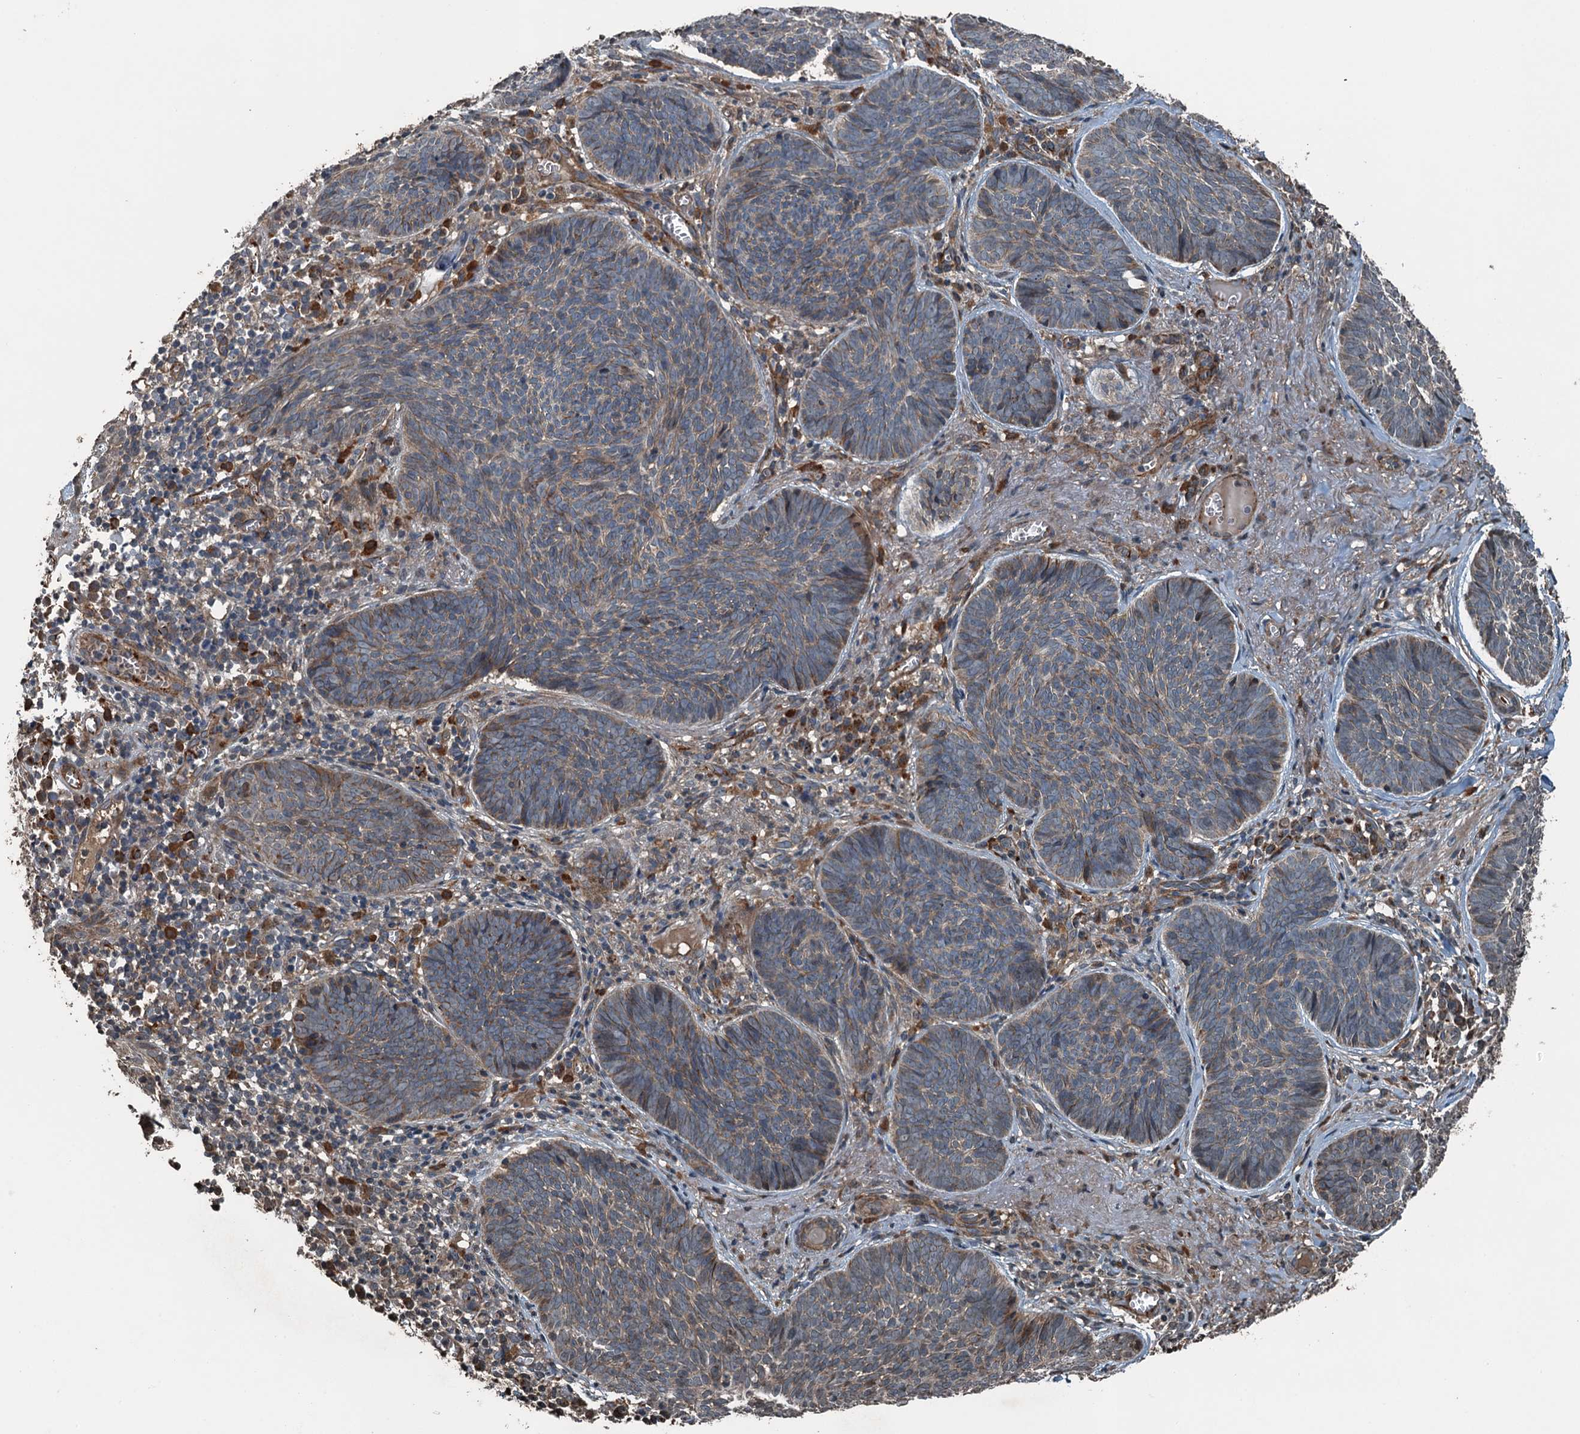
{"staining": {"intensity": "weak", "quantity": "<25%", "location": "cytoplasmic/membranous"}, "tissue": "skin cancer", "cell_type": "Tumor cells", "image_type": "cancer", "snomed": [{"axis": "morphology", "description": "Basal cell carcinoma"}, {"axis": "topography", "description": "Skin"}], "caption": "IHC micrograph of skin basal cell carcinoma stained for a protein (brown), which reveals no expression in tumor cells. The staining was performed using DAB to visualize the protein expression in brown, while the nuclei were stained in blue with hematoxylin (Magnification: 20x).", "gene": "TCTN1", "patient": {"sex": "female", "age": 74}}